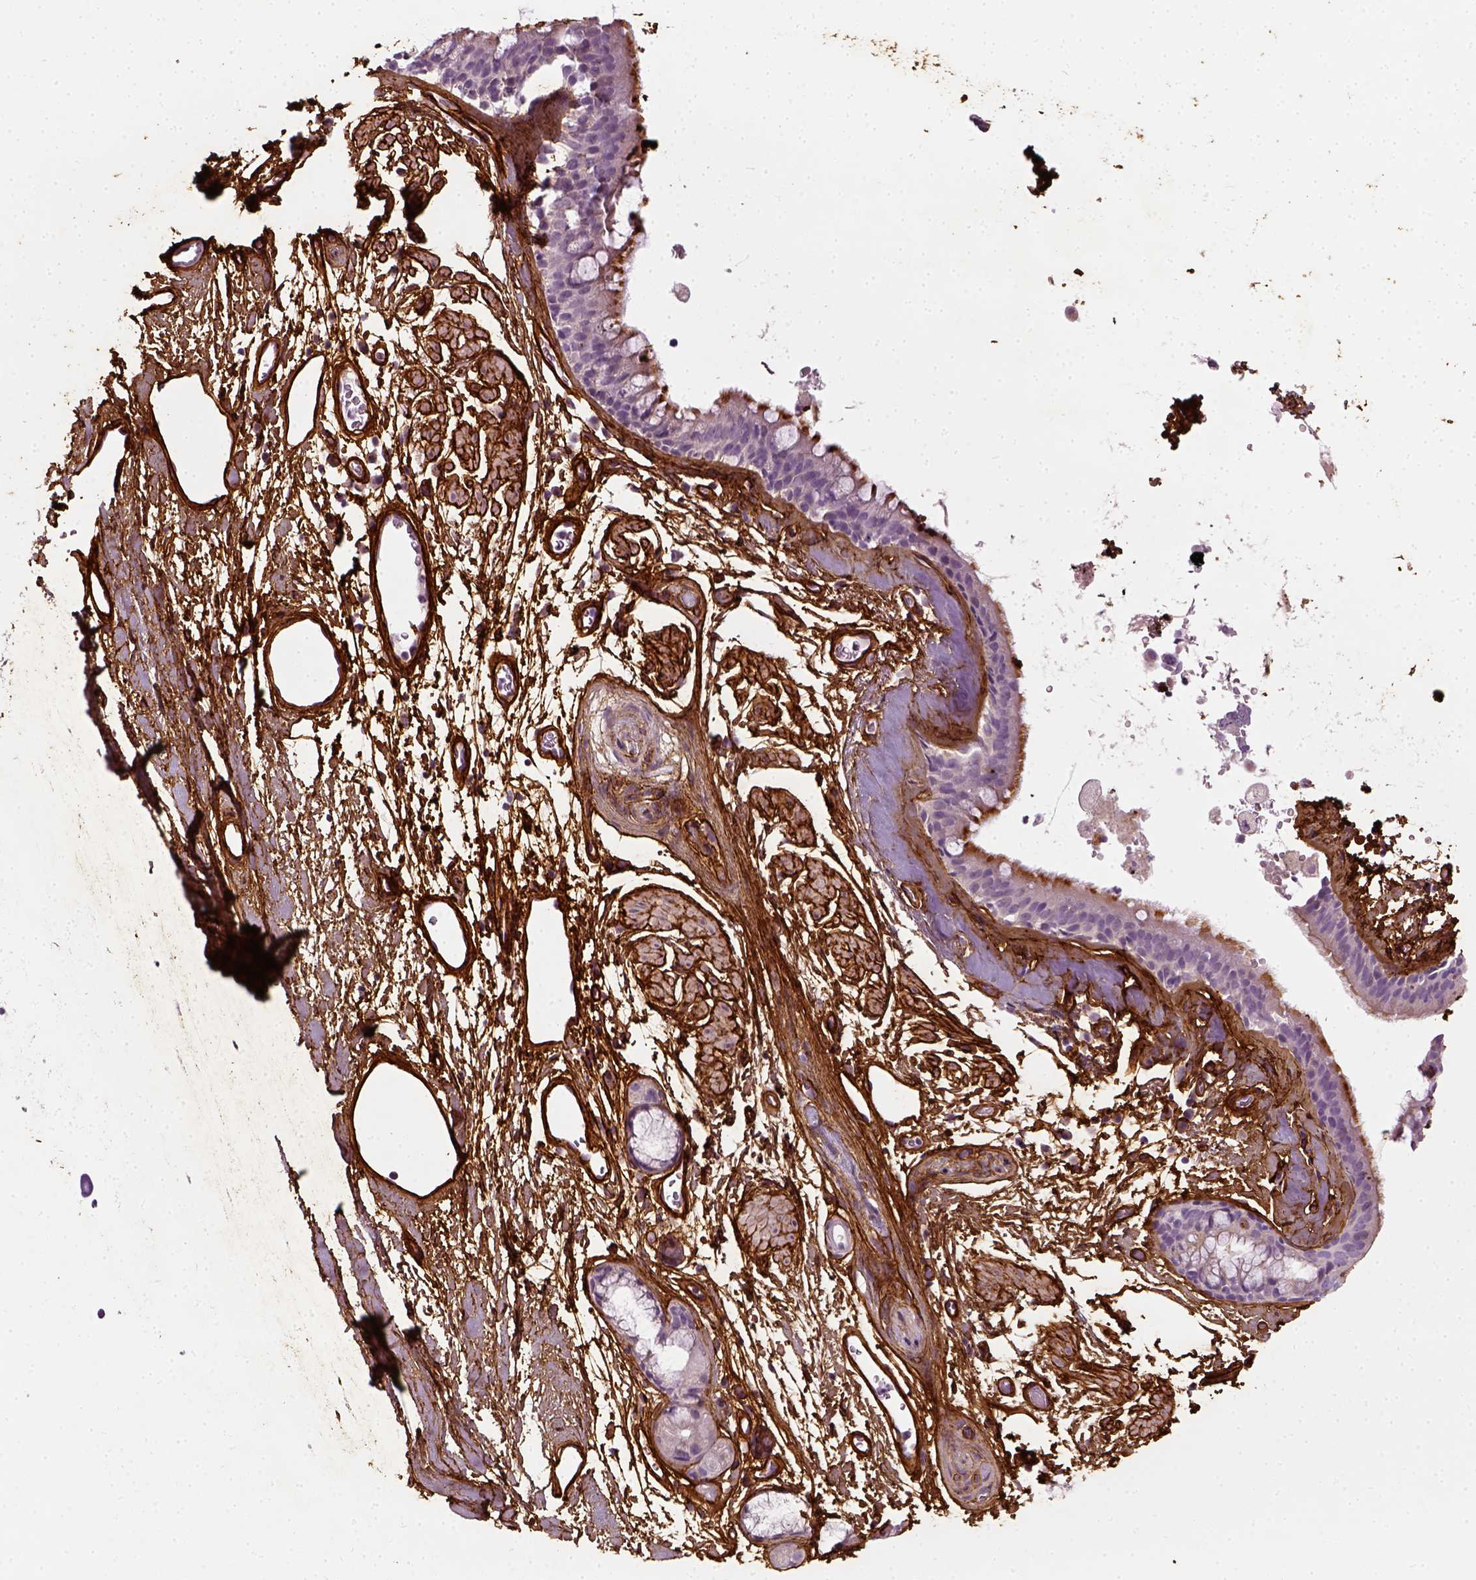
{"staining": {"intensity": "moderate", "quantity": "<25%", "location": "cytoplasmic/membranous"}, "tissue": "bronchus", "cell_type": "Respiratory epithelial cells", "image_type": "normal", "snomed": [{"axis": "morphology", "description": "Normal tissue, NOS"}, {"axis": "topography", "description": "Cartilage tissue"}, {"axis": "topography", "description": "Bronchus"}], "caption": "Immunohistochemistry histopathology image of benign bronchus: bronchus stained using immunohistochemistry exhibits low levels of moderate protein expression localized specifically in the cytoplasmic/membranous of respiratory epithelial cells, appearing as a cytoplasmic/membranous brown color.", "gene": "COL6A2", "patient": {"sex": "male", "age": 58}}